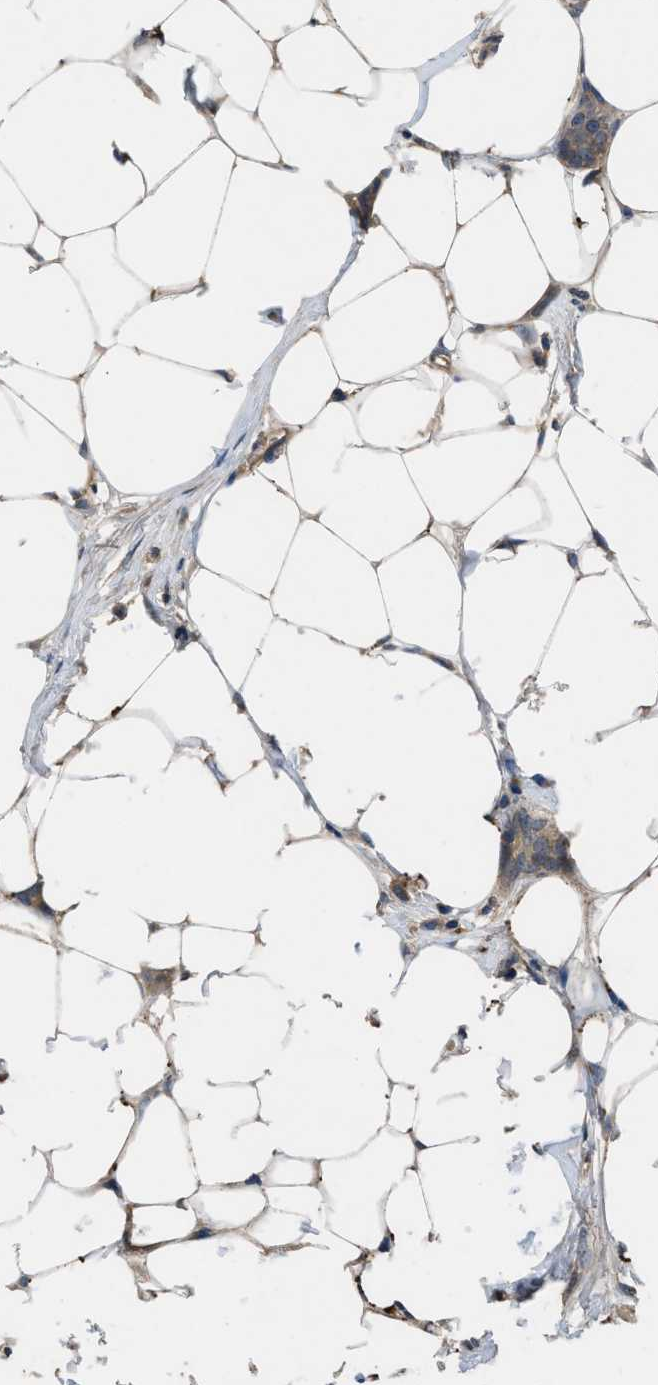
{"staining": {"intensity": "weak", "quantity": ">75%", "location": "cytoplasmic/membranous"}, "tissue": "breast cancer", "cell_type": "Tumor cells", "image_type": "cancer", "snomed": [{"axis": "morphology", "description": "Lobular carcinoma"}, {"axis": "topography", "description": "Skin"}, {"axis": "topography", "description": "Breast"}], "caption": "Breast lobular carcinoma stained with immunohistochemistry (IHC) reveals weak cytoplasmic/membranous expression in about >75% of tumor cells.", "gene": "SIK2", "patient": {"sex": "female", "age": 46}}